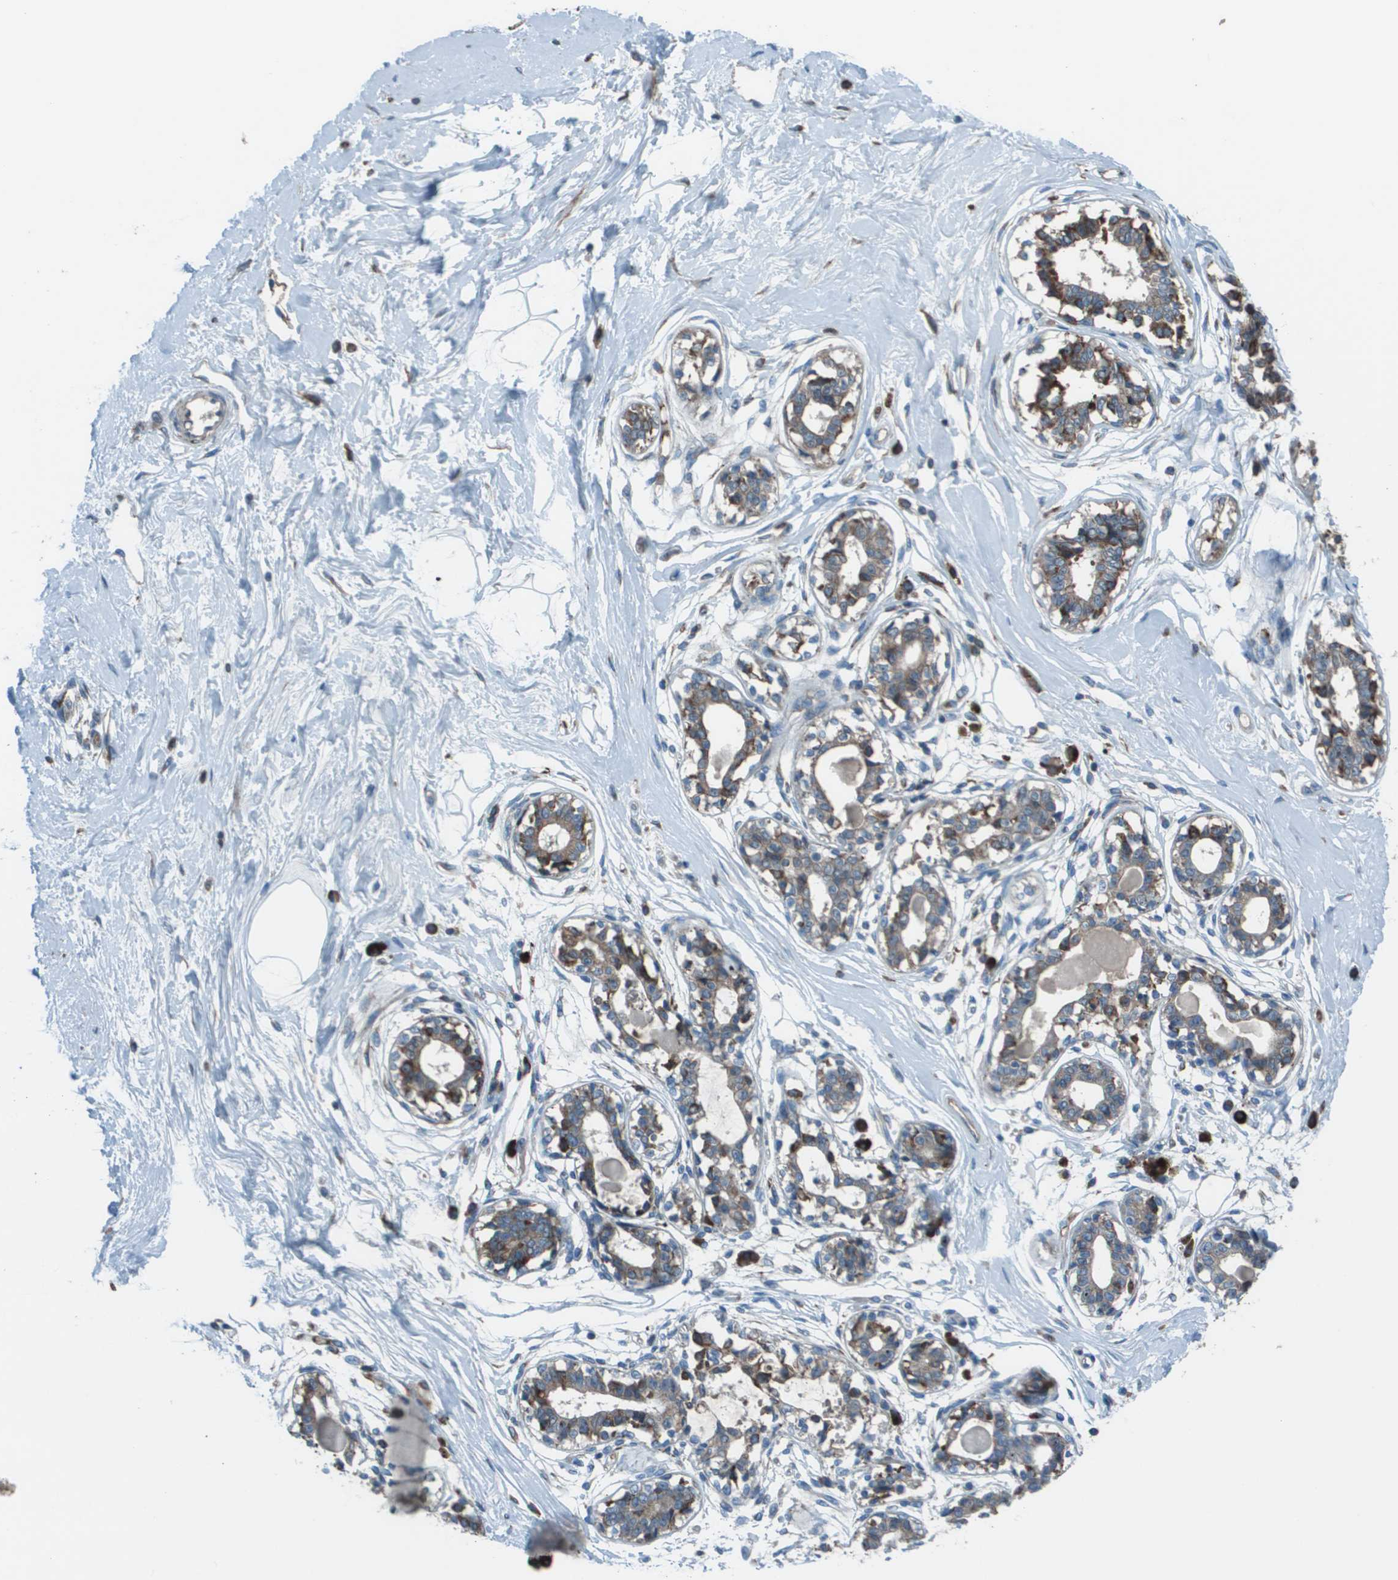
{"staining": {"intensity": "negative", "quantity": "none", "location": "none"}, "tissue": "breast", "cell_type": "Adipocytes", "image_type": "normal", "snomed": [{"axis": "morphology", "description": "Normal tissue, NOS"}, {"axis": "topography", "description": "Breast"}], "caption": "The photomicrograph displays no significant positivity in adipocytes of breast. The staining was performed using DAB to visualize the protein expression in brown, while the nuclei were stained in blue with hematoxylin (Magnification: 20x).", "gene": "UTS2", "patient": {"sex": "female", "age": 45}}